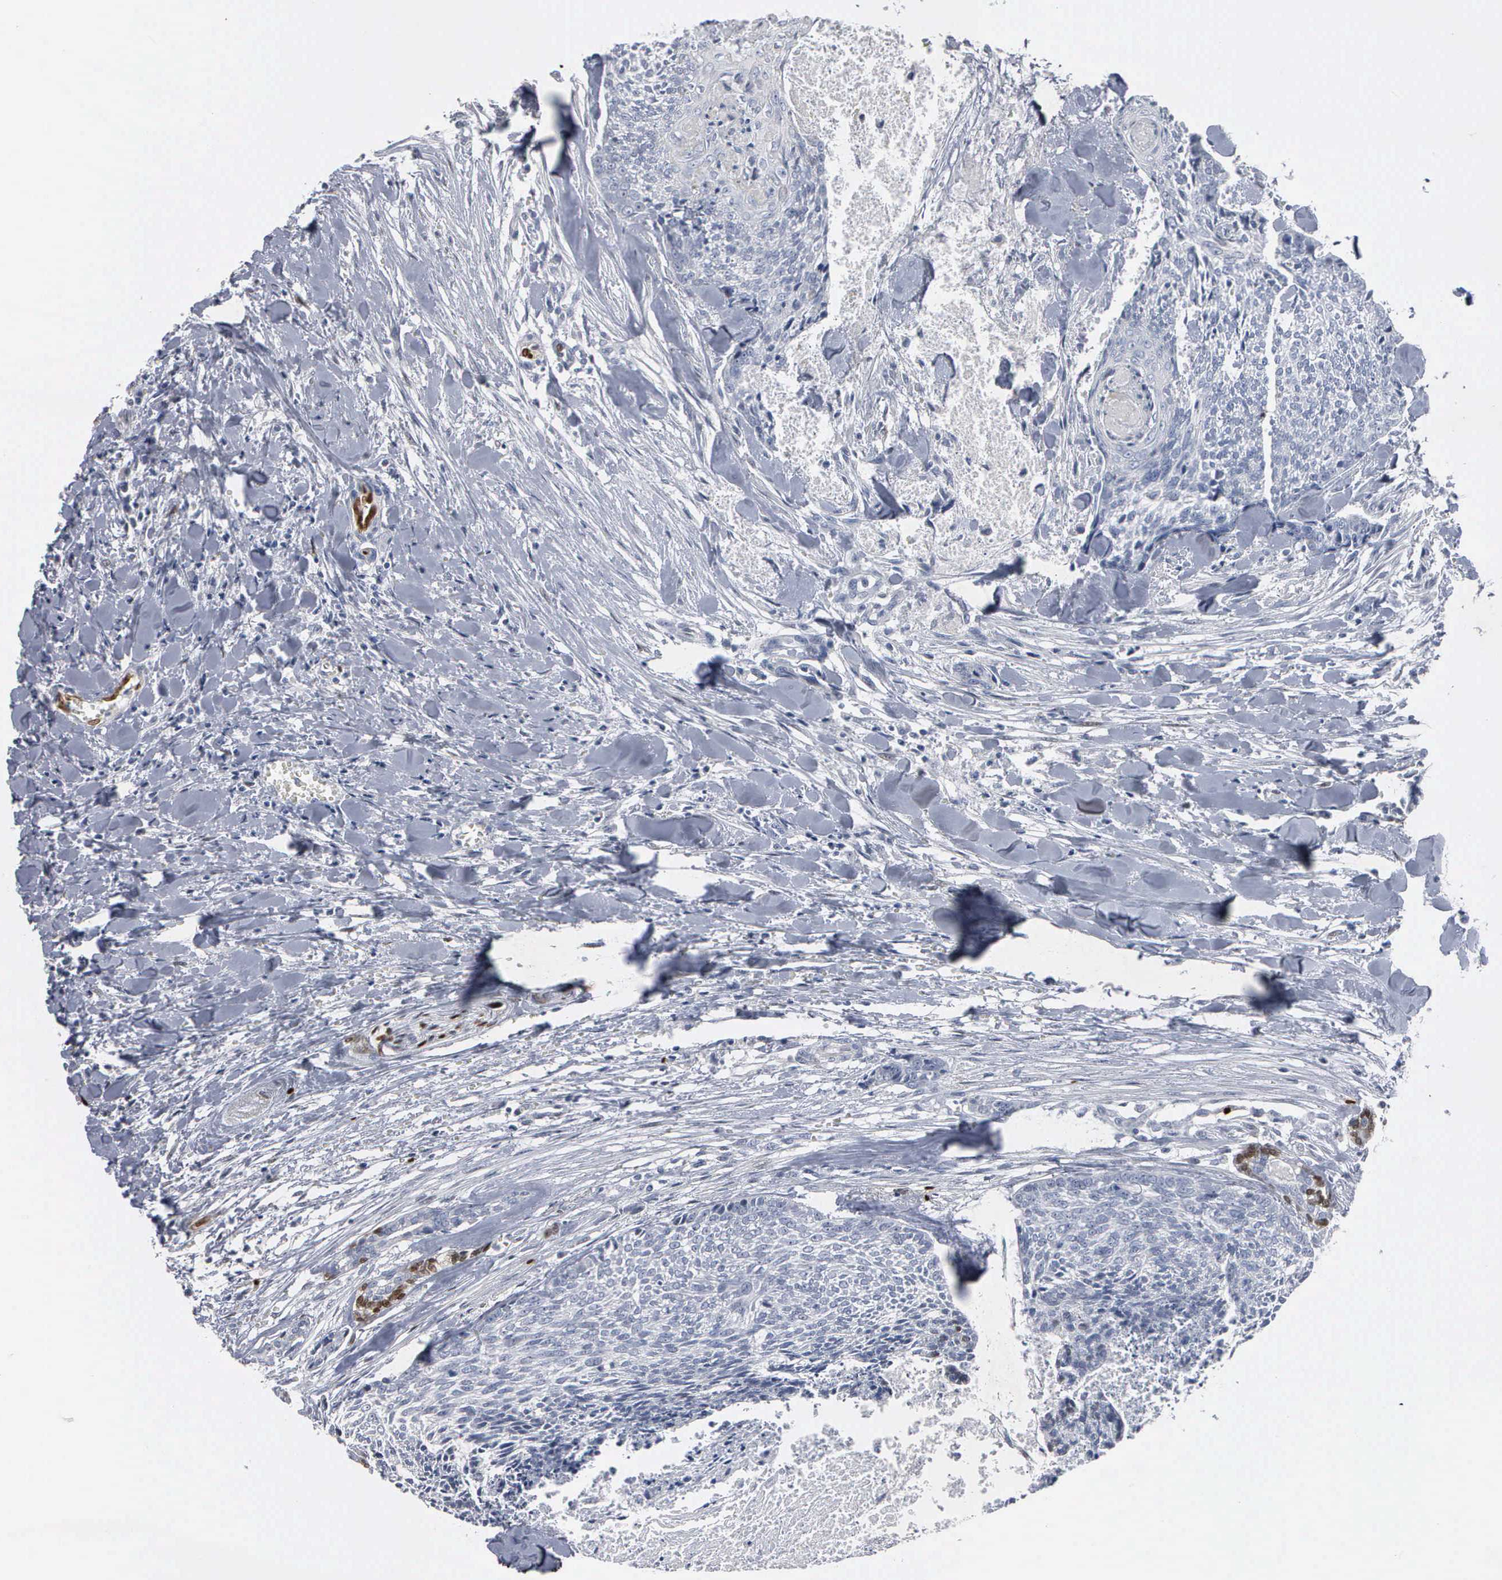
{"staining": {"intensity": "negative", "quantity": "none", "location": "none"}, "tissue": "head and neck cancer", "cell_type": "Tumor cells", "image_type": "cancer", "snomed": [{"axis": "morphology", "description": "Squamous cell carcinoma, NOS"}, {"axis": "topography", "description": "Salivary gland"}, {"axis": "topography", "description": "Head-Neck"}], "caption": "Squamous cell carcinoma (head and neck) stained for a protein using immunohistochemistry (IHC) shows no staining tumor cells.", "gene": "FGF2", "patient": {"sex": "male", "age": 70}}